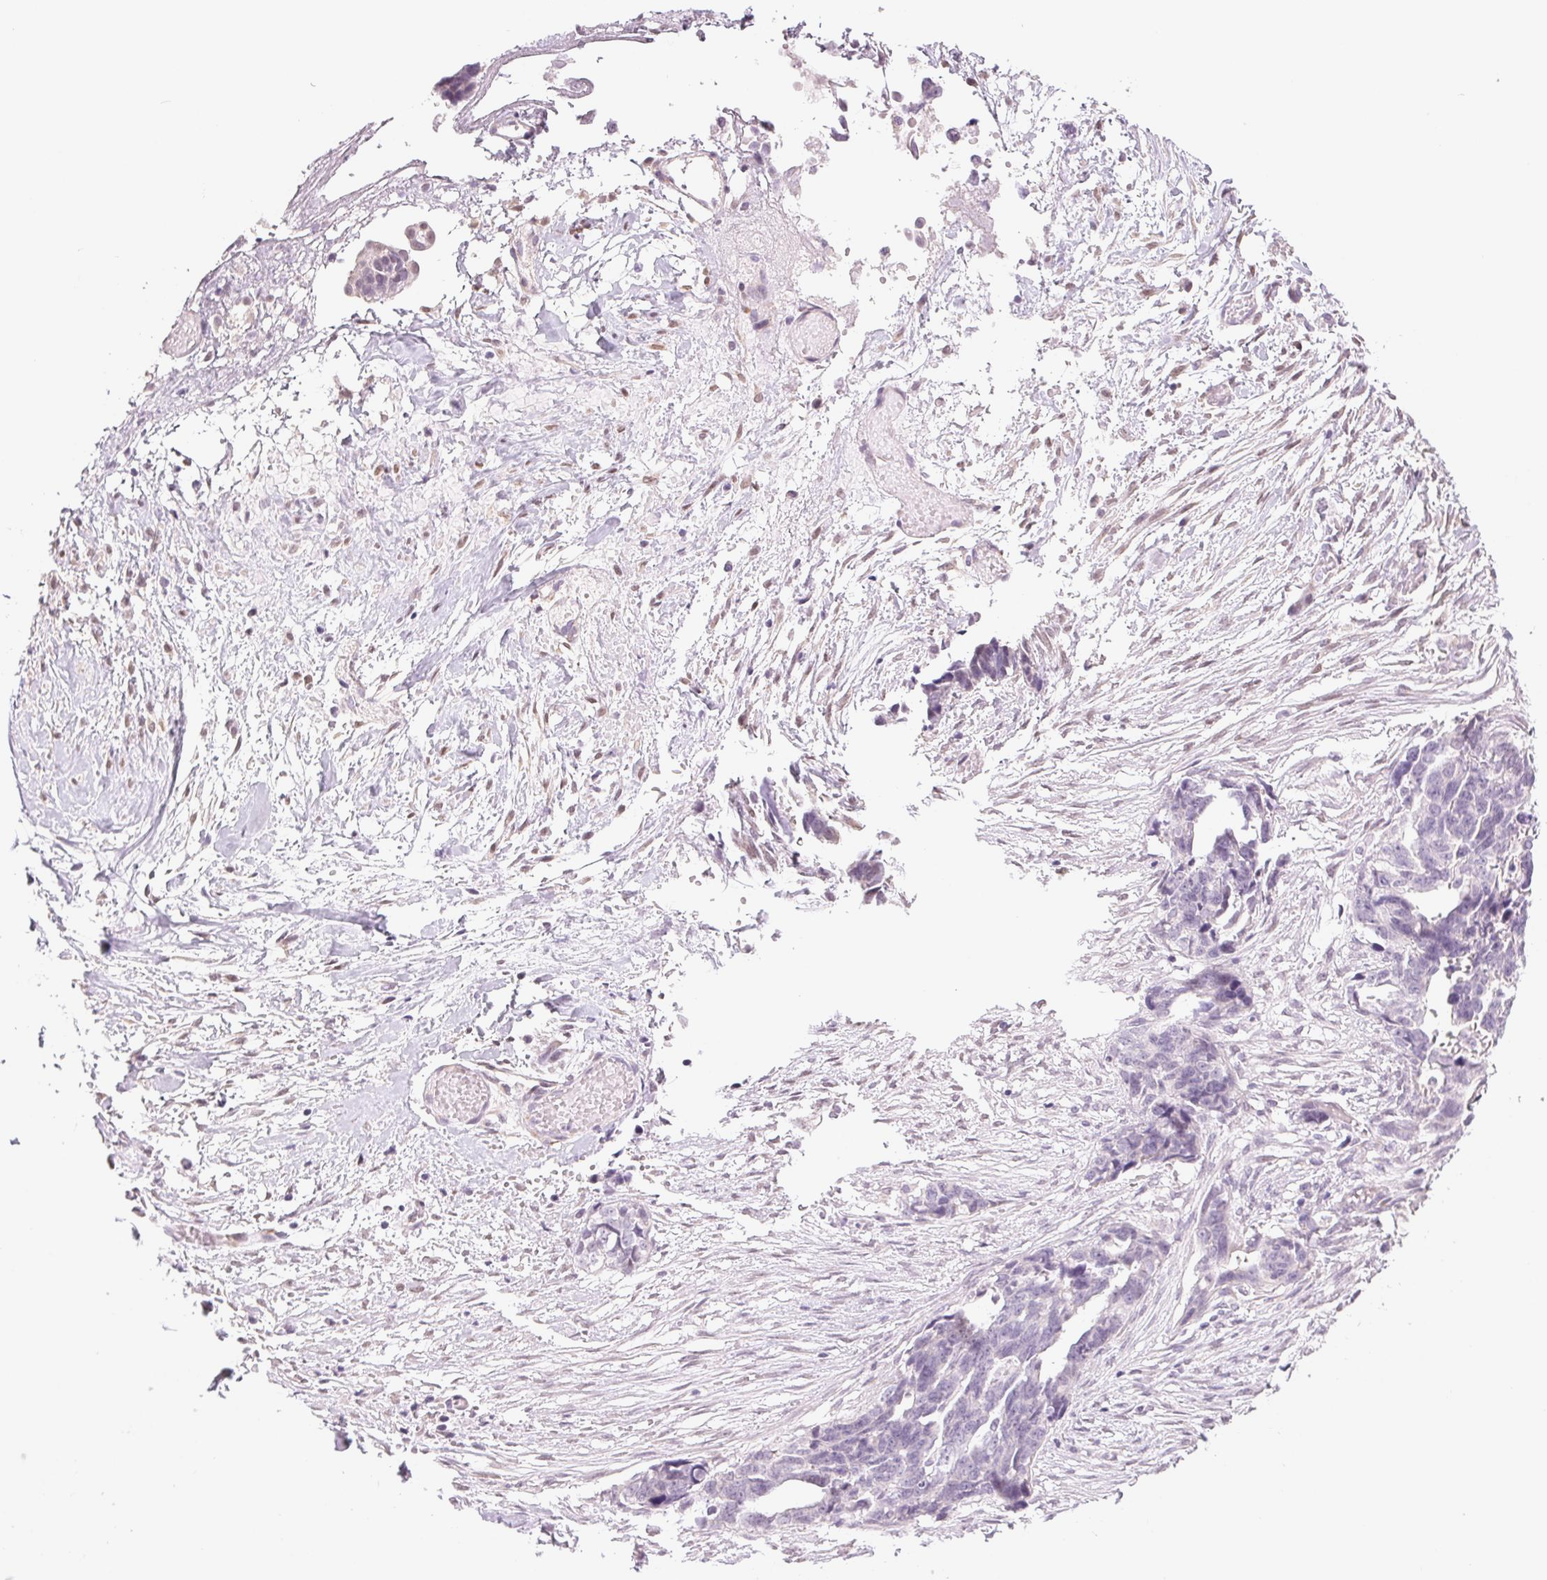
{"staining": {"intensity": "negative", "quantity": "none", "location": "none"}, "tissue": "ovarian cancer", "cell_type": "Tumor cells", "image_type": "cancer", "snomed": [{"axis": "morphology", "description": "Cystadenocarcinoma, serous, NOS"}, {"axis": "topography", "description": "Ovary"}], "caption": "This image is of ovarian cancer stained with IHC to label a protein in brown with the nuclei are counter-stained blue. There is no expression in tumor cells.", "gene": "DNAJC6", "patient": {"sex": "female", "age": 69}}